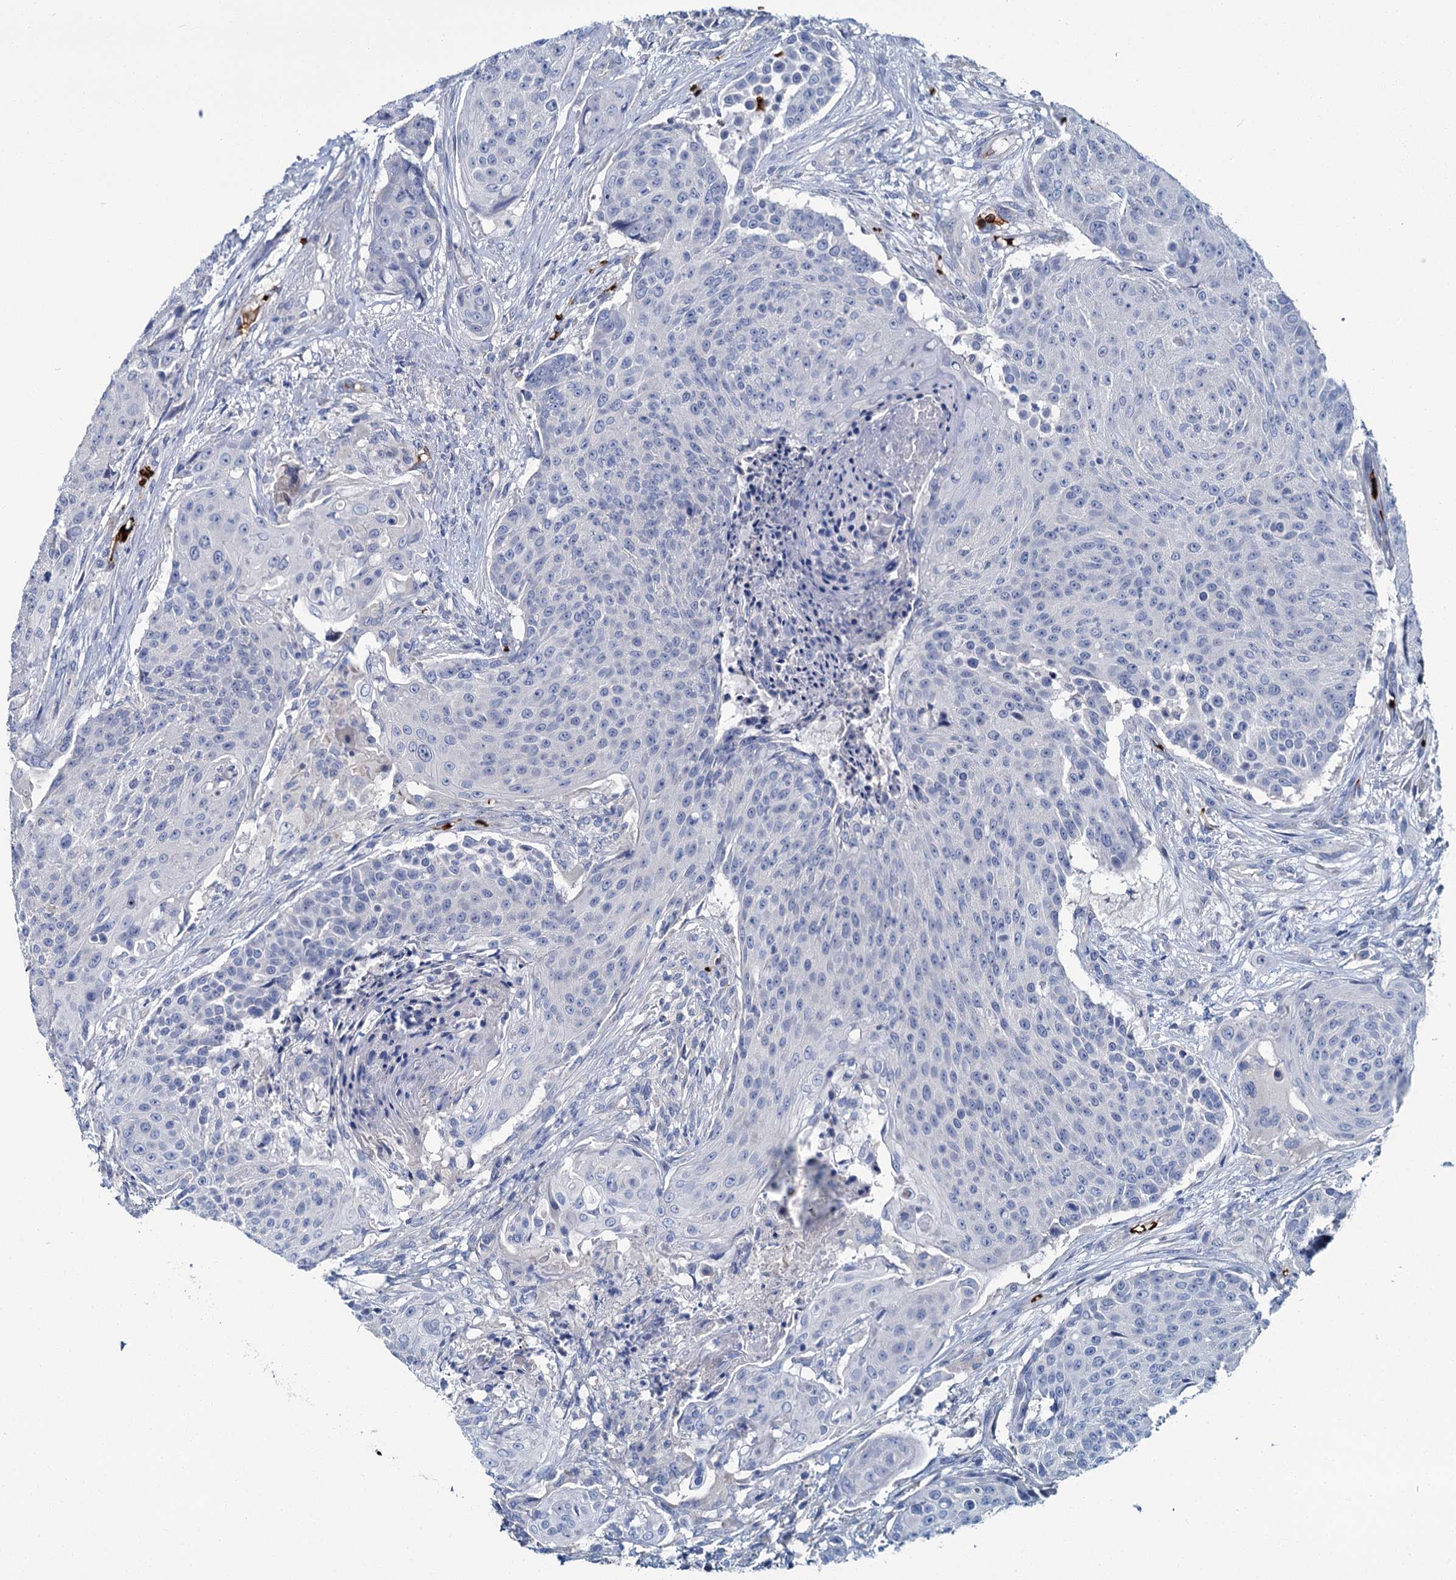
{"staining": {"intensity": "negative", "quantity": "none", "location": "none"}, "tissue": "urothelial cancer", "cell_type": "Tumor cells", "image_type": "cancer", "snomed": [{"axis": "morphology", "description": "Urothelial carcinoma, High grade"}, {"axis": "topography", "description": "Urinary bladder"}], "caption": "The histopathology image demonstrates no staining of tumor cells in urothelial cancer.", "gene": "ATG2A", "patient": {"sex": "female", "age": 63}}